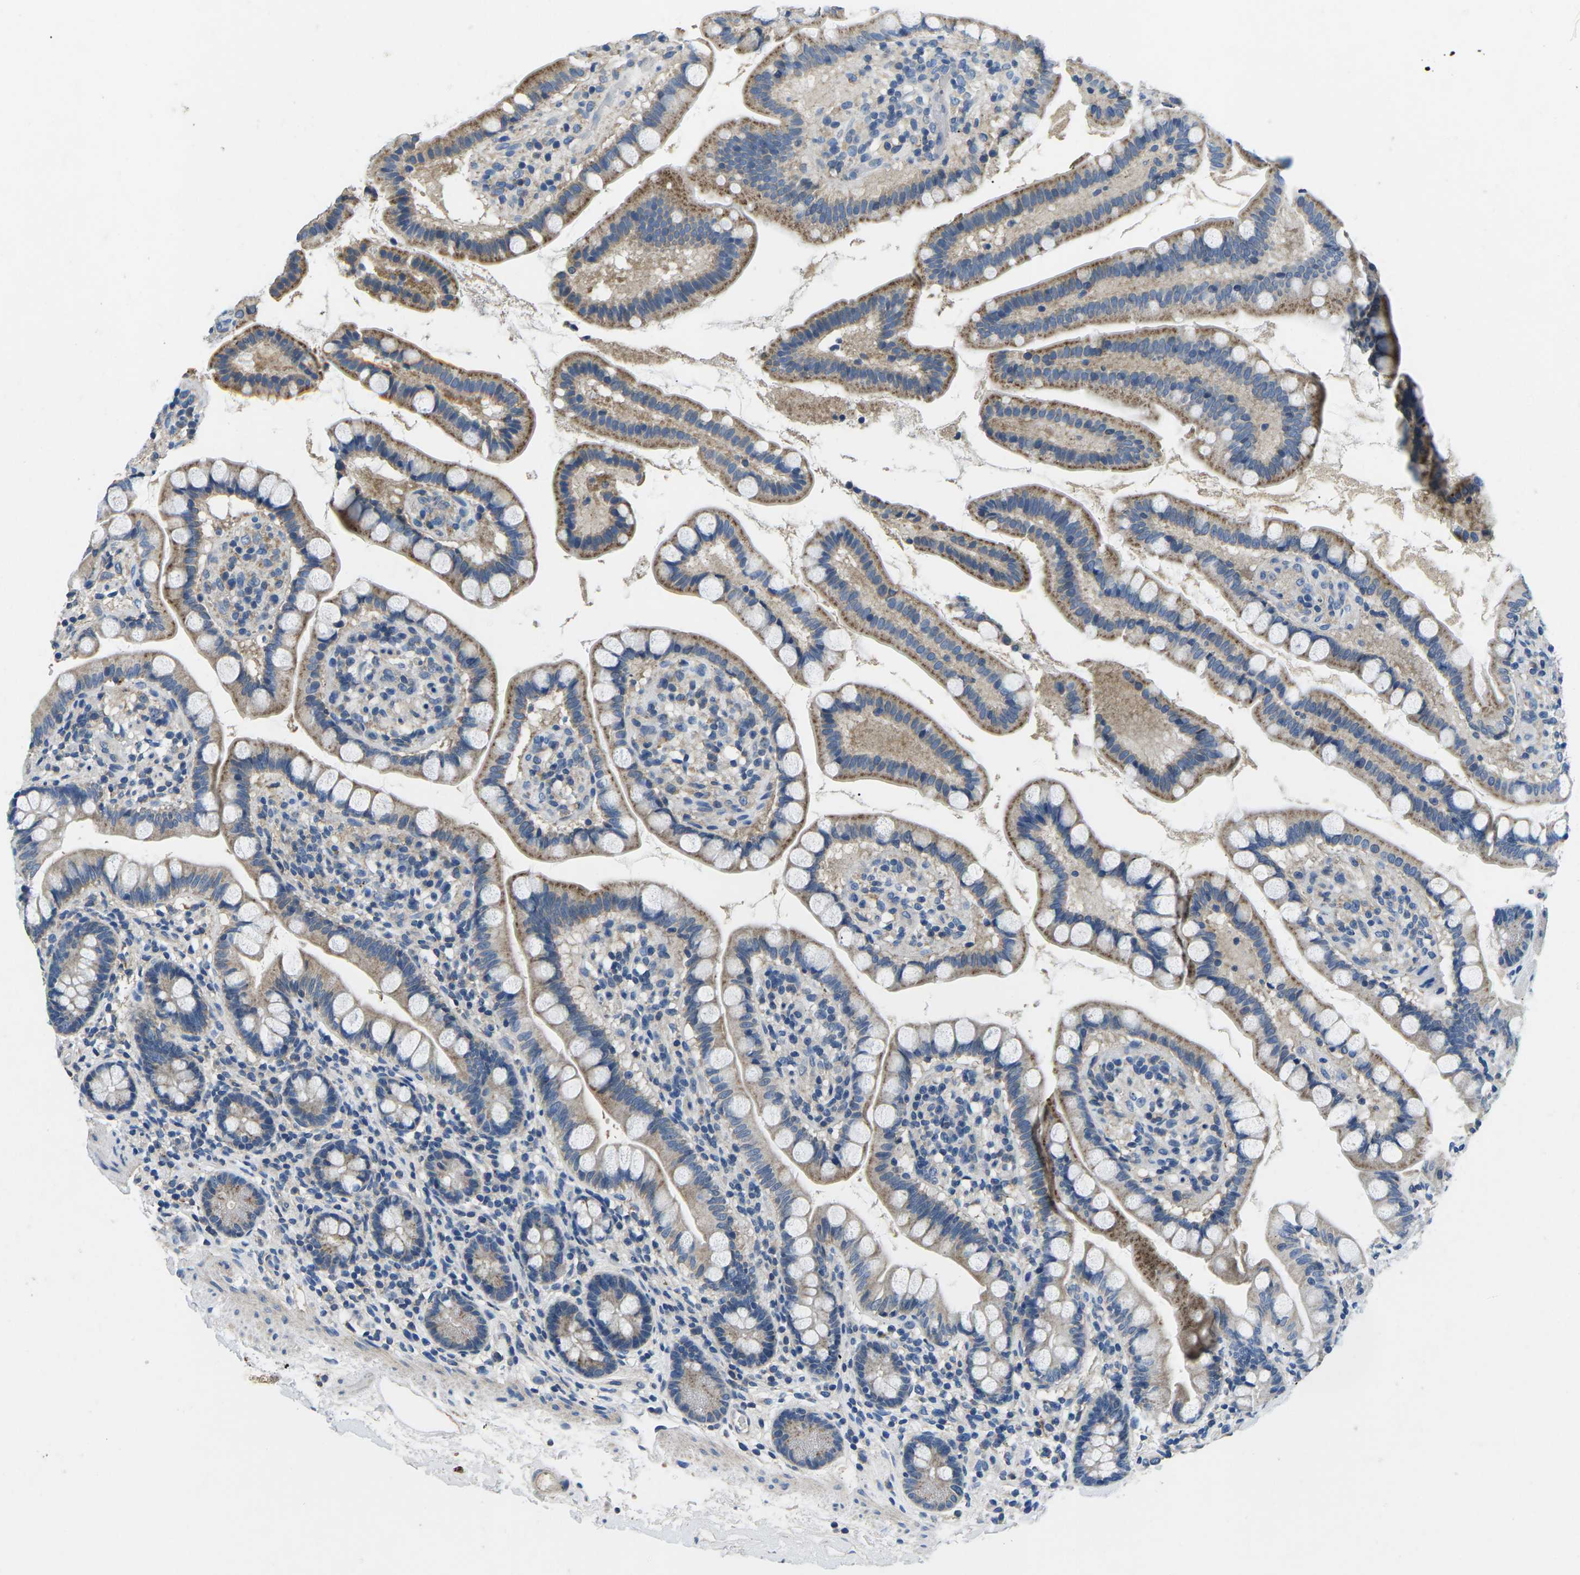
{"staining": {"intensity": "moderate", "quantity": "25%-75%", "location": "cytoplasmic/membranous"}, "tissue": "small intestine", "cell_type": "Glandular cells", "image_type": "normal", "snomed": [{"axis": "morphology", "description": "Normal tissue, NOS"}, {"axis": "topography", "description": "Small intestine"}], "caption": "Immunohistochemistry of benign small intestine displays medium levels of moderate cytoplasmic/membranous positivity in about 25%-75% of glandular cells. Nuclei are stained in blue.", "gene": "PDCD6IP", "patient": {"sex": "female", "age": 84}}